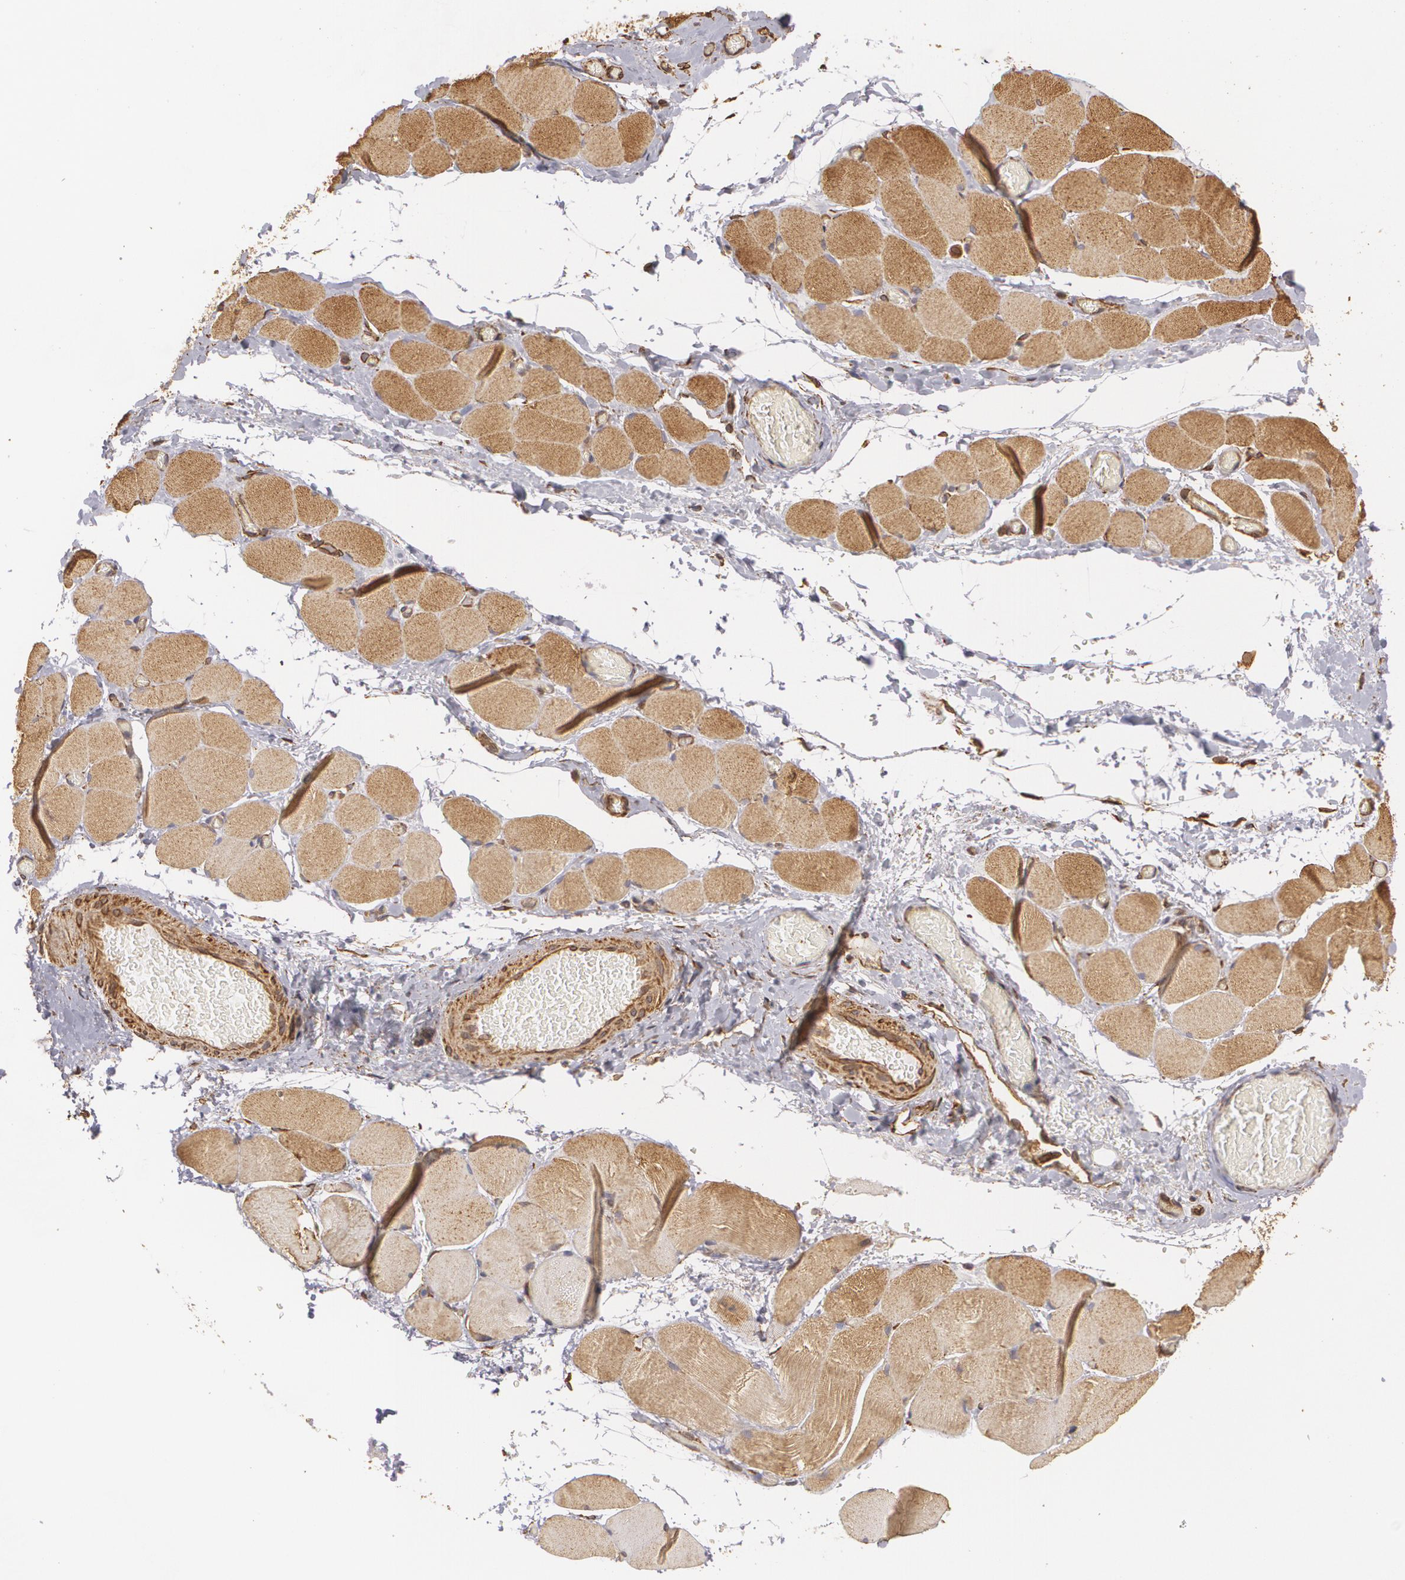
{"staining": {"intensity": "moderate", "quantity": ">75%", "location": "cytoplasmic/membranous"}, "tissue": "skeletal muscle", "cell_type": "Myocytes", "image_type": "normal", "snomed": [{"axis": "morphology", "description": "Normal tissue, NOS"}, {"axis": "topography", "description": "Skeletal muscle"}, {"axis": "topography", "description": "Soft tissue"}], "caption": "This micrograph exhibits immunohistochemistry (IHC) staining of benign skeletal muscle, with medium moderate cytoplasmic/membranous positivity in approximately >75% of myocytes.", "gene": "CYB5R3", "patient": {"sex": "female", "age": 58}}